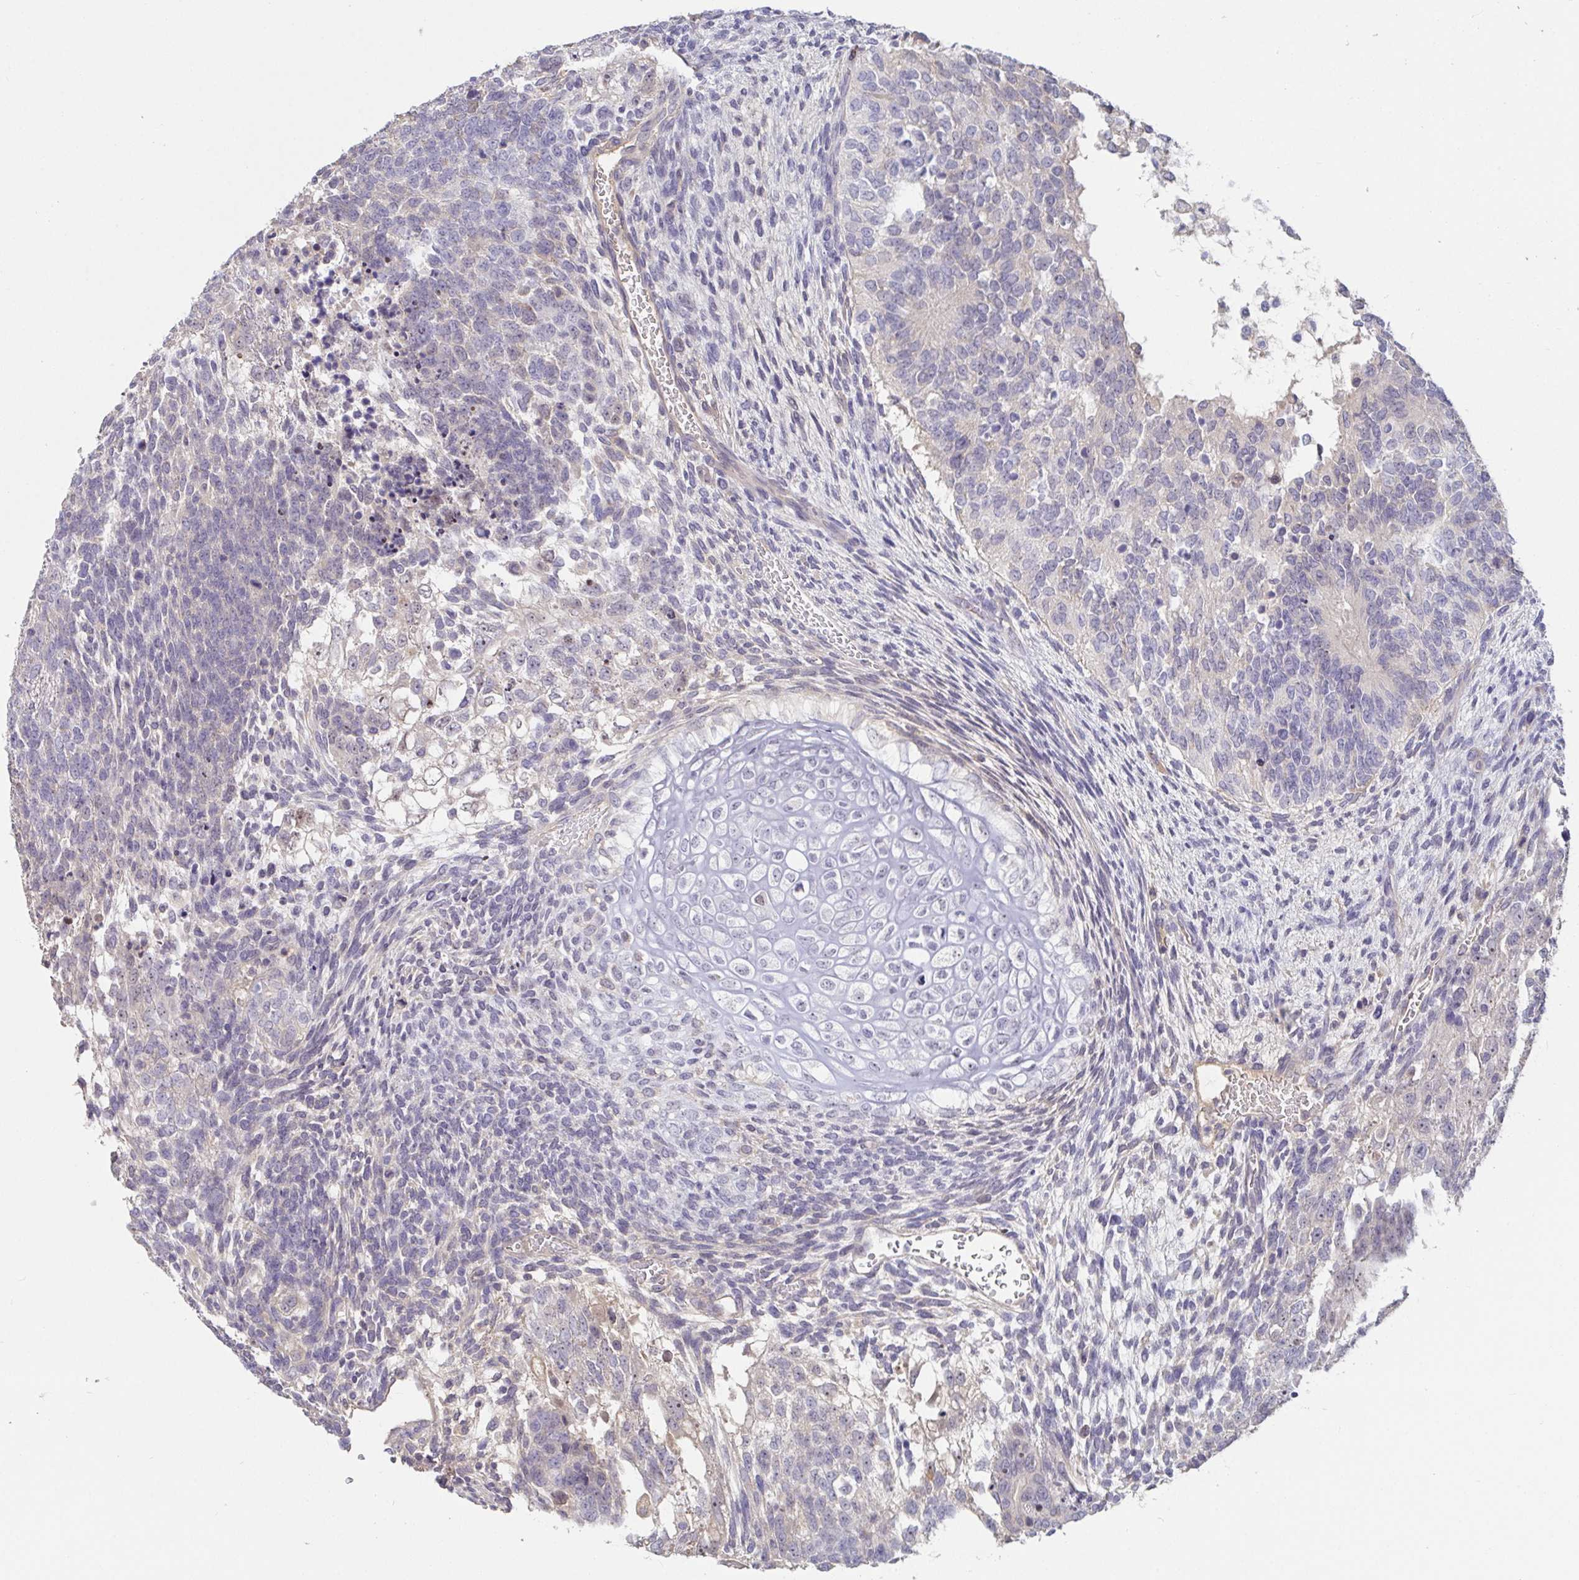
{"staining": {"intensity": "negative", "quantity": "none", "location": "none"}, "tissue": "testis cancer", "cell_type": "Tumor cells", "image_type": "cancer", "snomed": [{"axis": "morphology", "description": "Carcinoma, Embryonal, NOS"}, {"axis": "topography", "description": "Testis"}], "caption": "A photomicrograph of embryonal carcinoma (testis) stained for a protein displays no brown staining in tumor cells.", "gene": "MYC", "patient": {"sex": "male", "age": 23}}